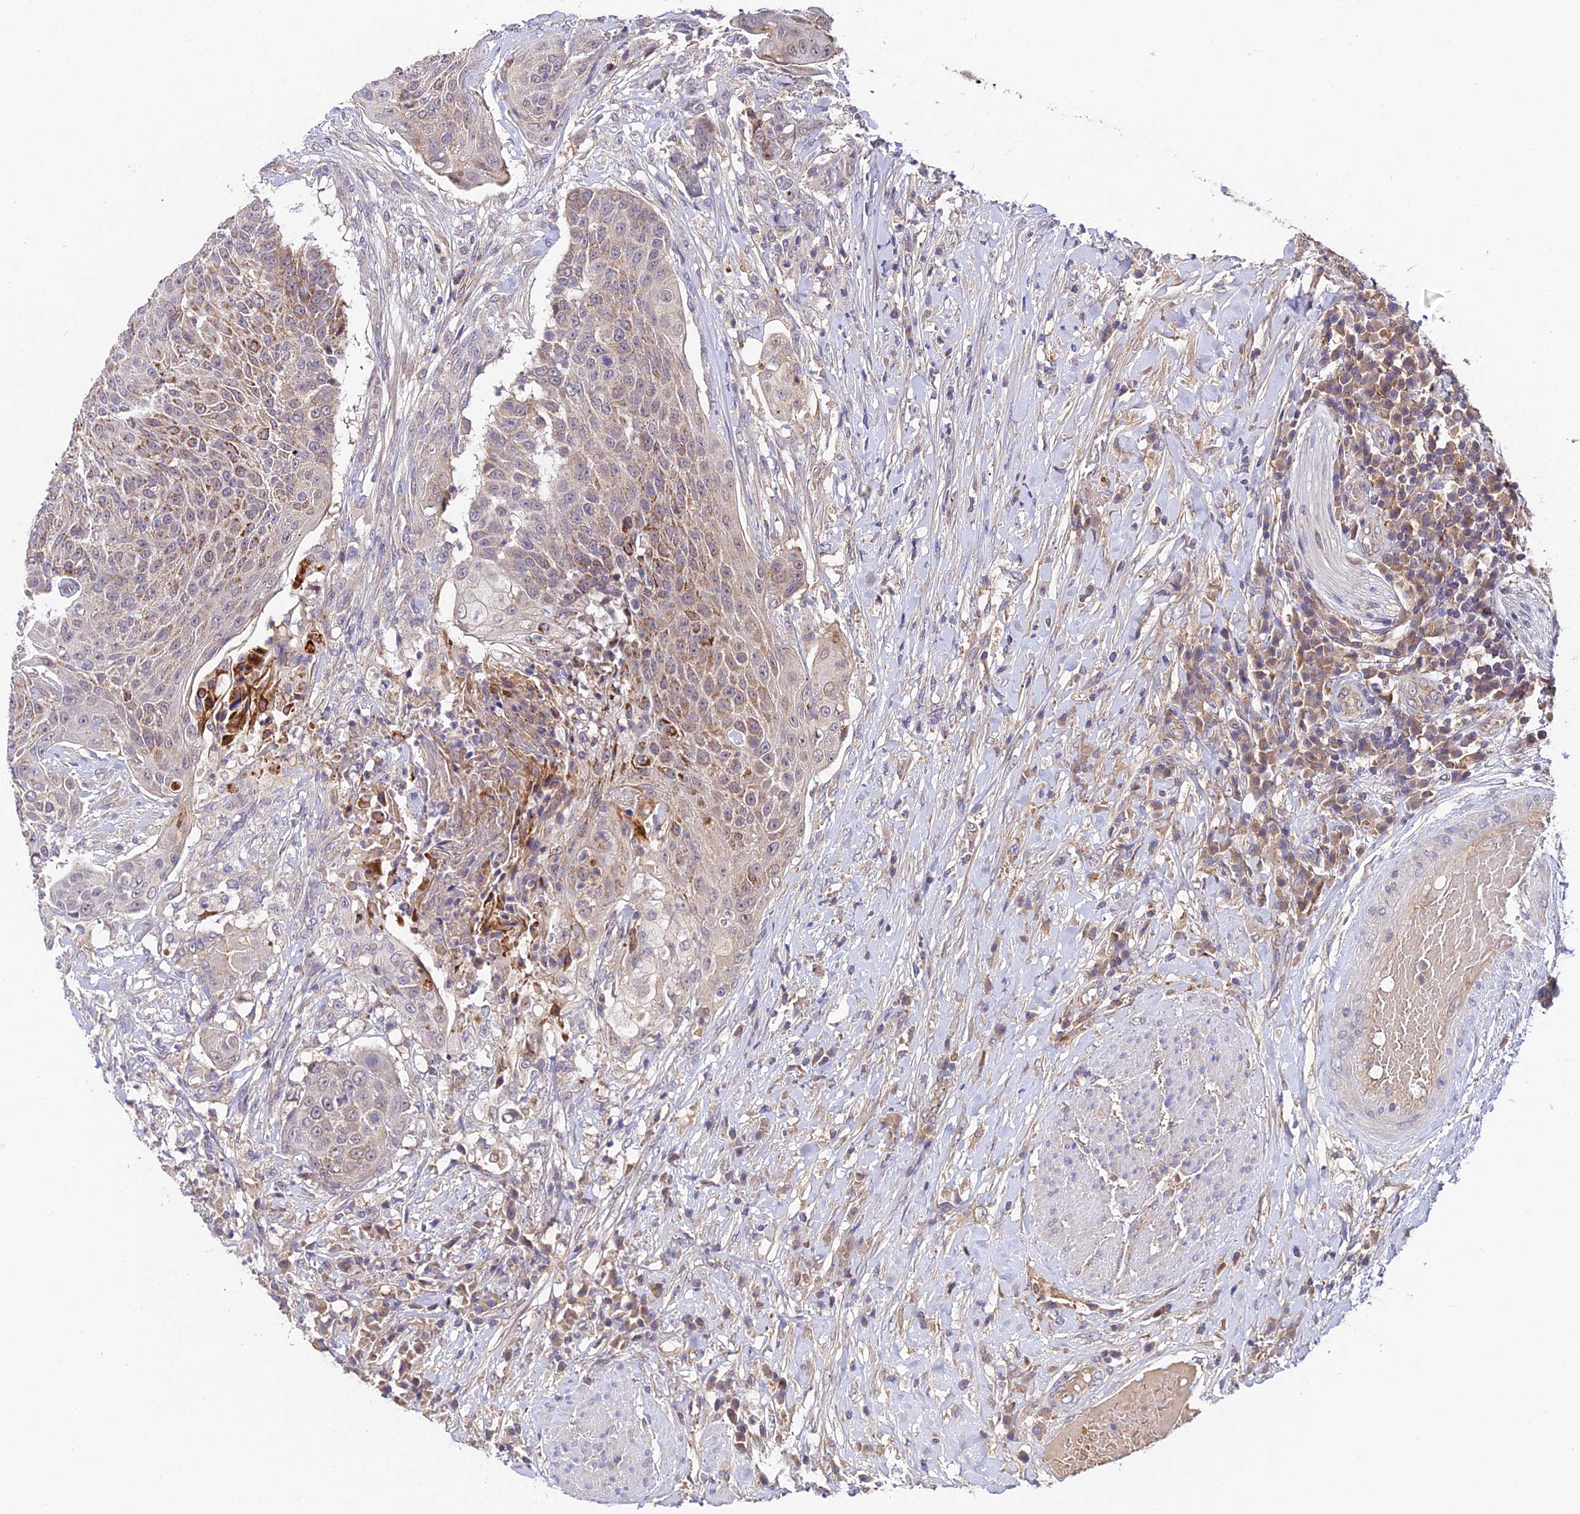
{"staining": {"intensity": "moderate", "quantity": ">75%", "location": "cytoplasmic/membranous"}, "tissue": "urothelial cancer", "cell_type": "Tumor cells", "image_type": "cancer", "snomed": [{"axis": "morphology", "description": "Urothelial carcinoma, High grade"}, {"axis": "topography", "description": "Urinary bladder"}], "caption": "IHC histopathology image of urothelial carcinoma (high-grade) stained for a protein (brown), which displays medium levels of moderate cytoplasmic/membranous staining in about >75% of tumor cells.", "gene": "ZBED8", "patient": {"sex": "female", "age": 63}}